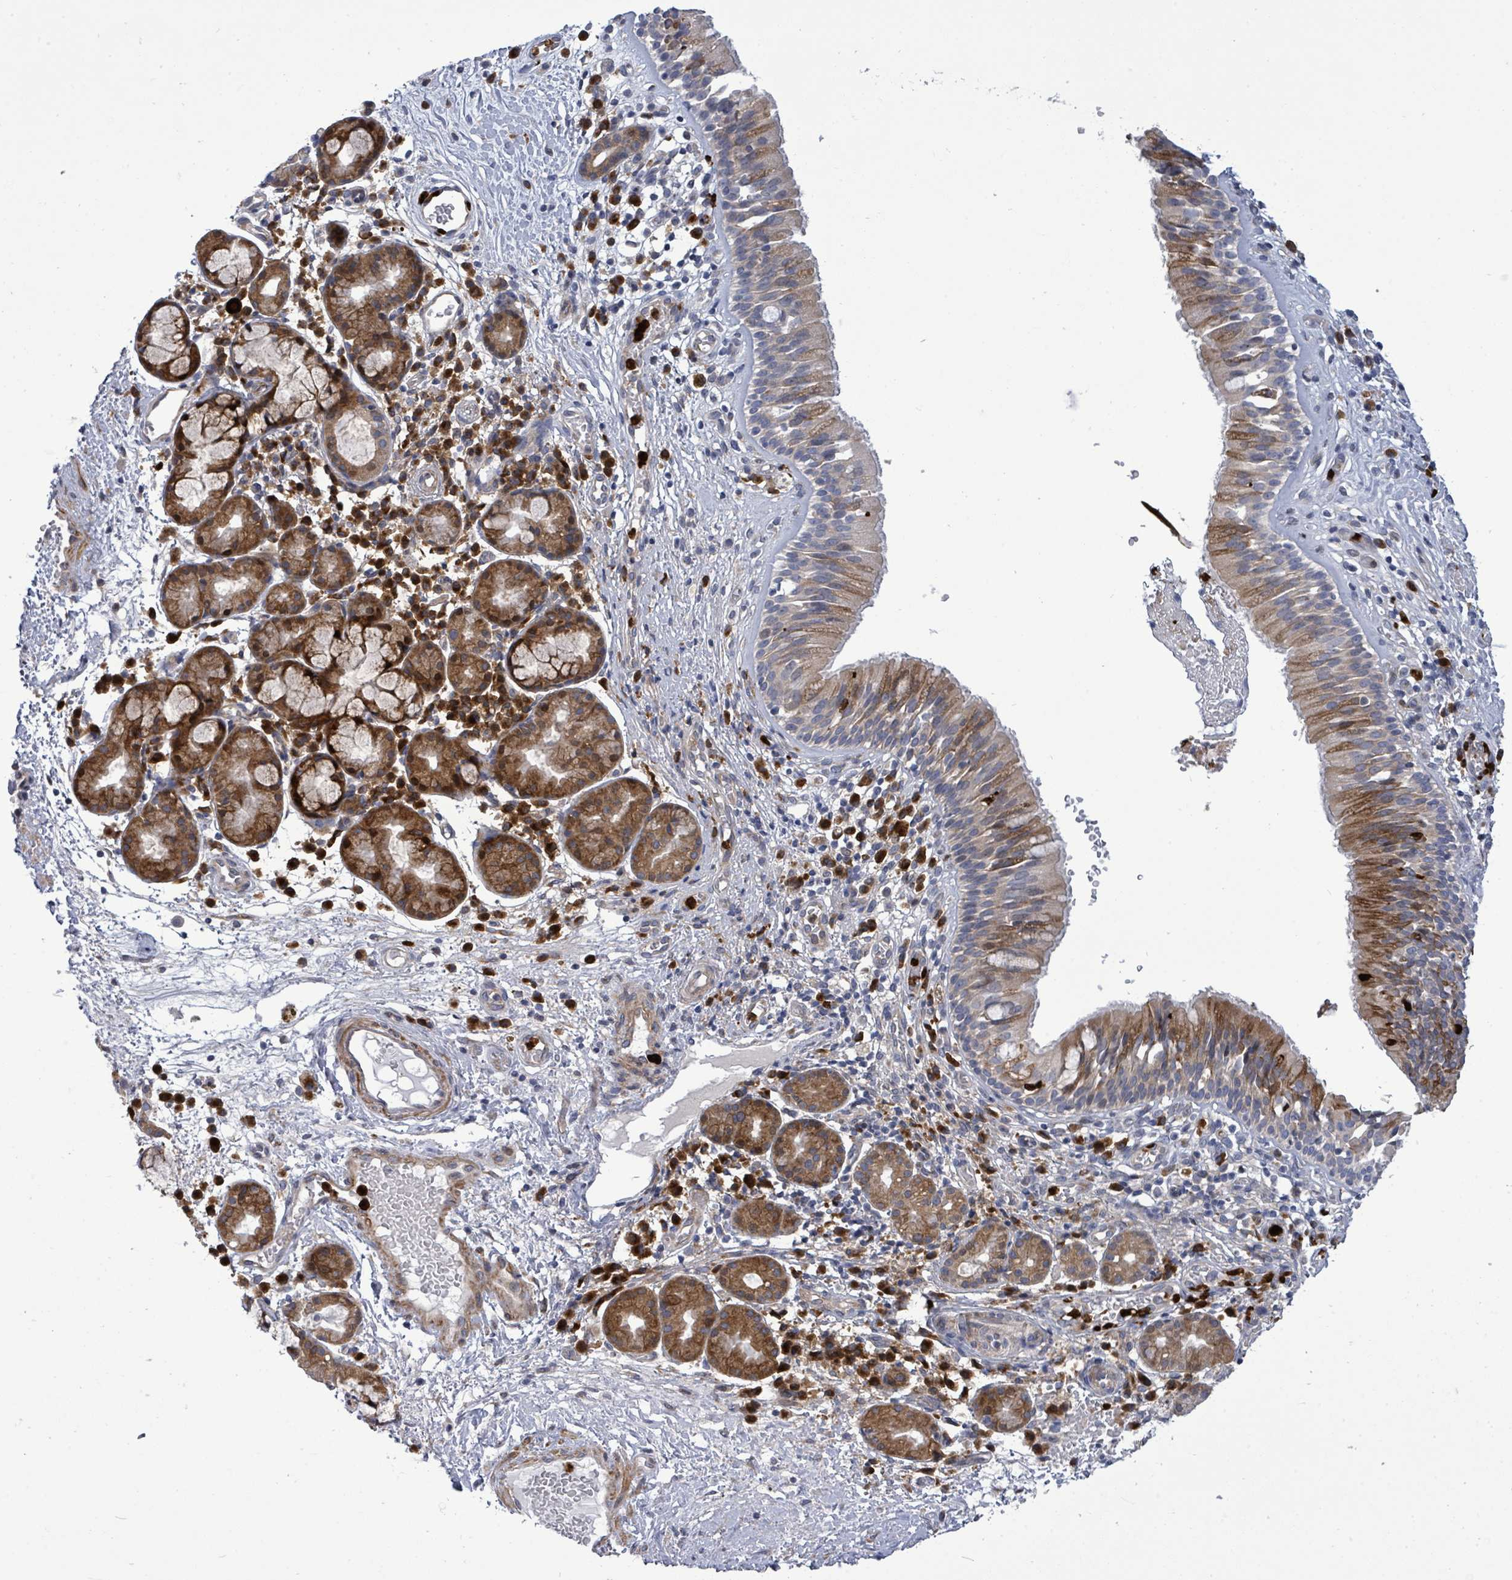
{"staining": {"intensity": "moderate", "quantity": "25%-75%", "location": "cytoplasmic/membranous"}, "tissue": "nasopharynx", "cell_type": "Respiratory epithelial cells", "image_type": "normal", "snomed": [{"axis": "morphology", "description": "Normal tissue, NOS"}, {"axis": "topography", "description": "Nasopharynx"}], "caption": "Approximately 25%-75% of respiratory epithelial cells in unremarkable human nasopharynx demonstrate moderate cytoplasmic/membranous protein expression as visualized by brown immunohistochemical staining.", "gene": "SAR1A", "patient": {"sex": "male", "age": 65}}